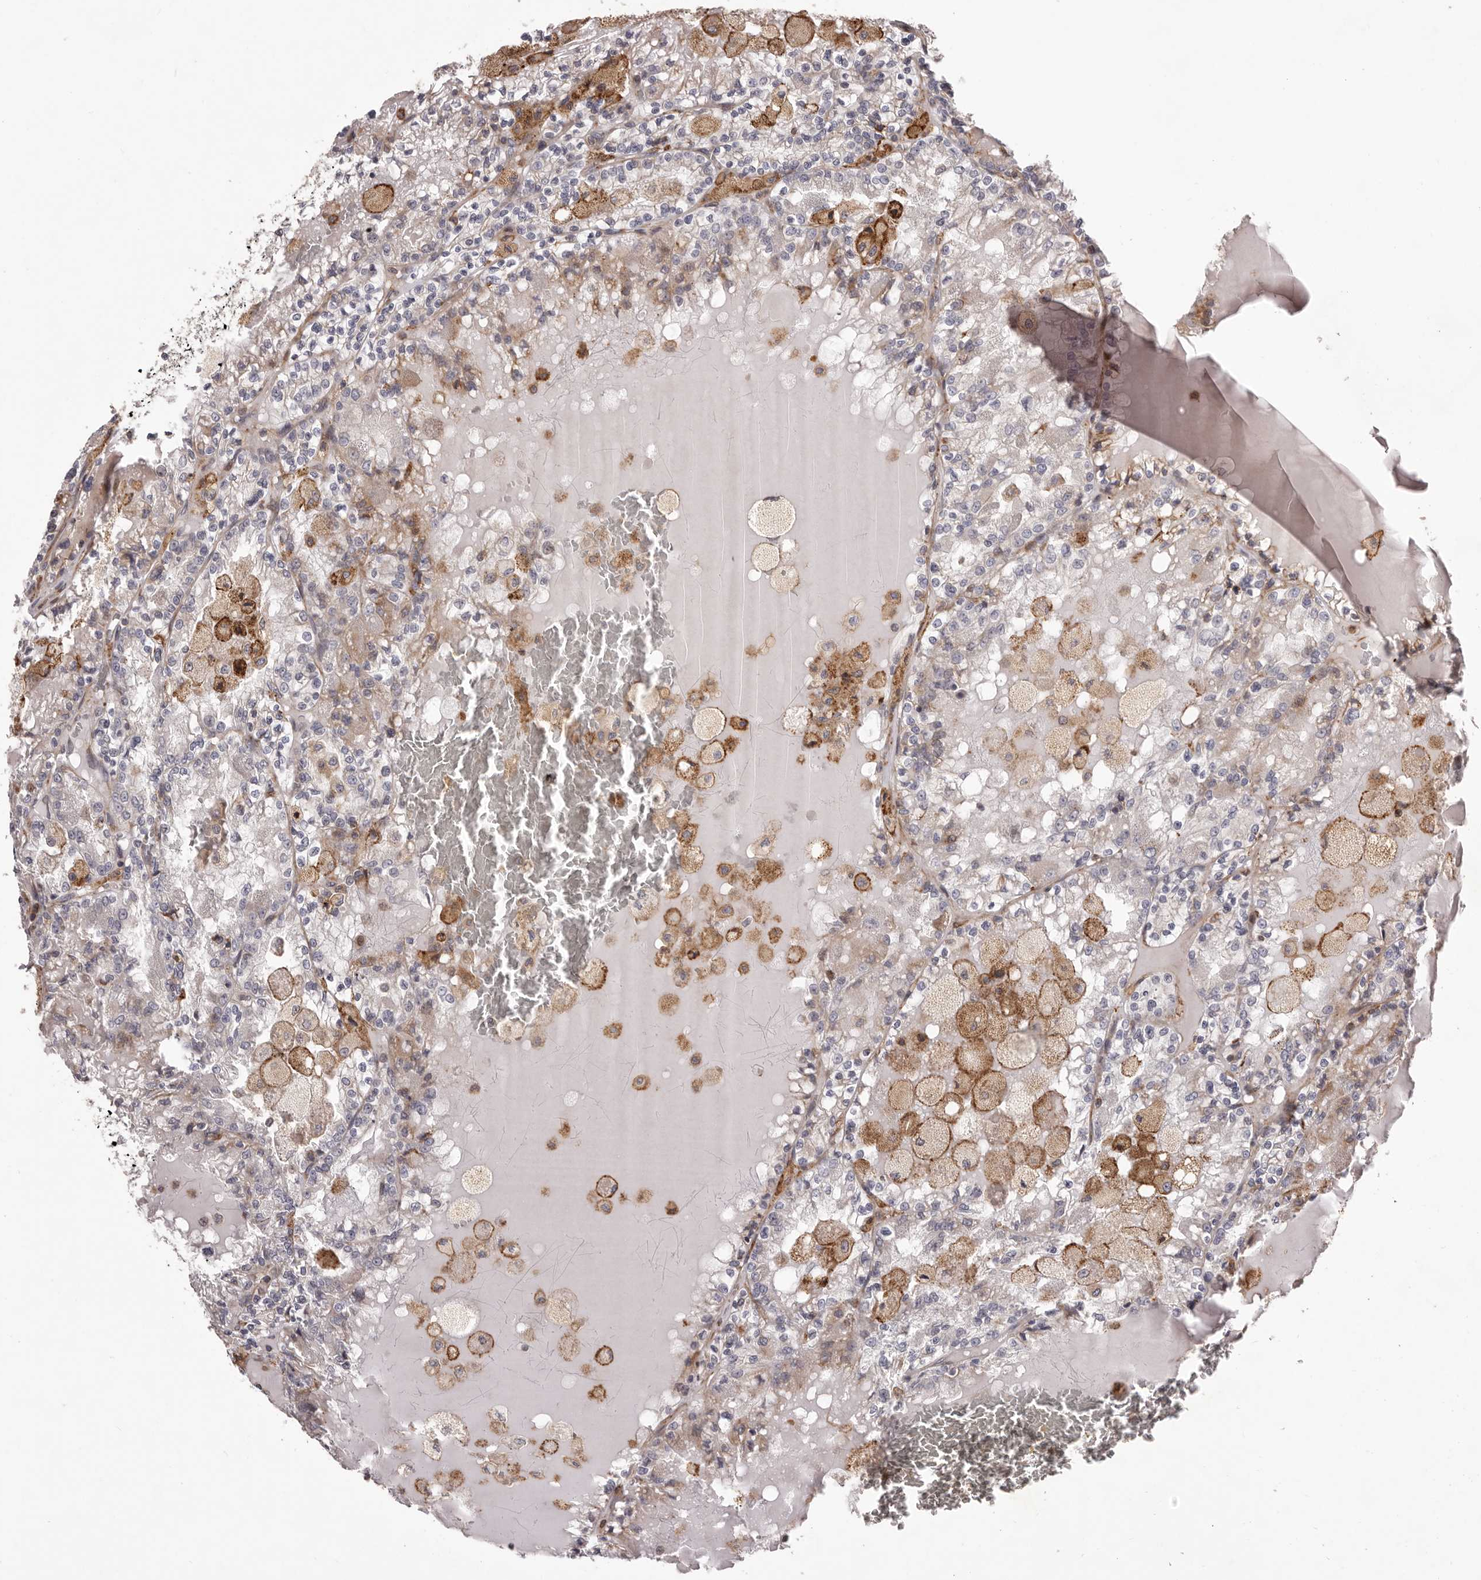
{"staining": {"intensity": "weak", "quantity": "<25%", "location": "cytoplasmic/membranous"}, "tissue": "renal cancer", "cell_type": "Tumor cells", "image_type": "cancer", "snomed": [{"axis": "morphology", "description": "Adenocarcinoma, NOS"}, {"axis": "topography", "description": "Kidney"}], "caption": "Immunohistochemistry histopathology image of neoplastic tissue: renal cancer stained with DAB (3,3'-diaminobenzidine) demonstrates no significant protein staining in tumor cells. The staining was performed using DAB (3,3'-diaminobenzidine) to visualize the protein expression in brown, while the nuclei were stained in blue with hematoxylin (Magnification: 20x).", "gene": "ALPK1", "patient": {"sex": "female", "age": 56}}